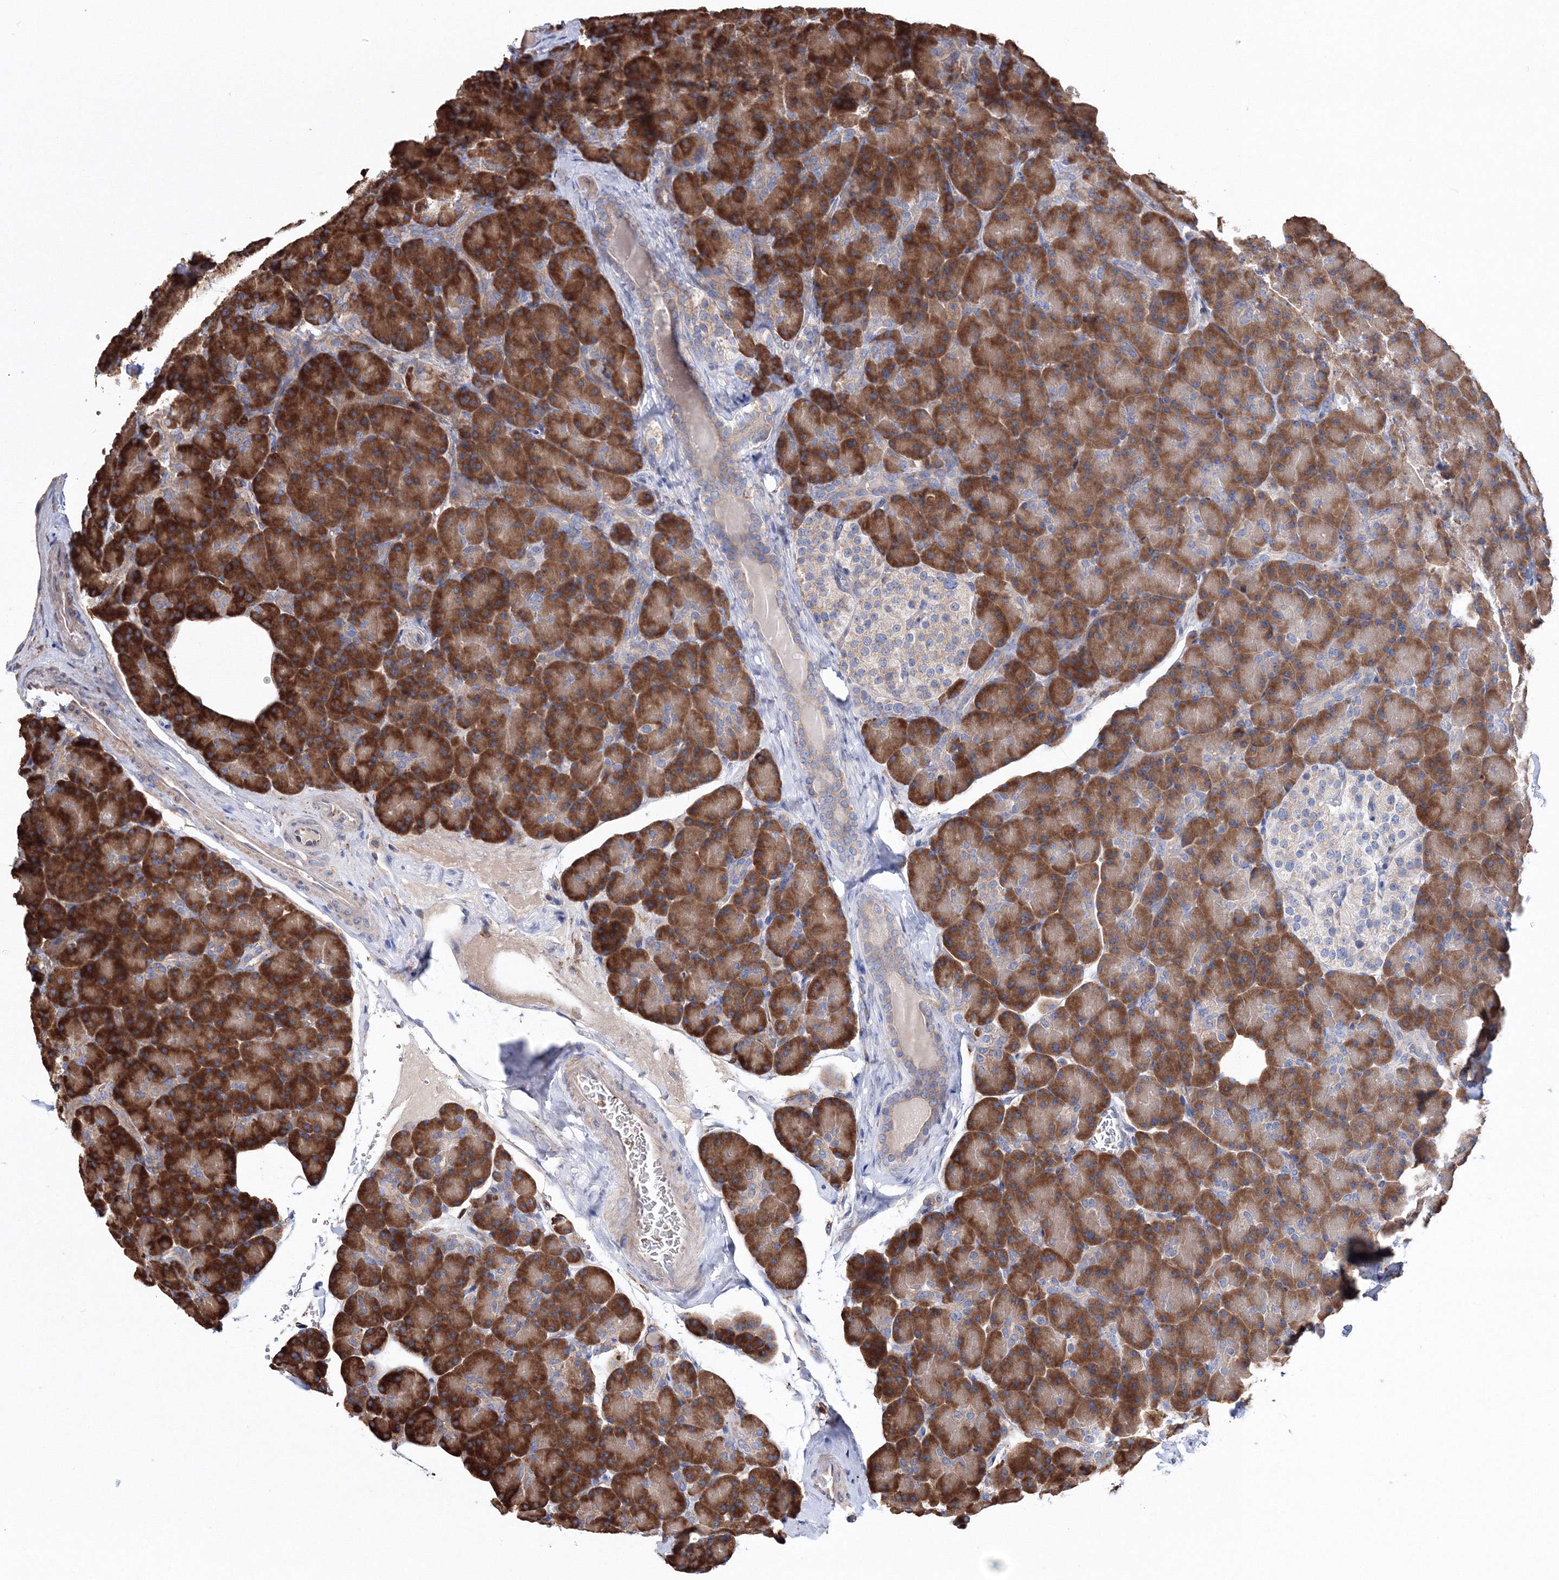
{"staining": {"intensity": "strong", "quantity": ">75%", "location": "cytoplasmic/membranous"}, "tissue": "pancreas", "cell_type": "Exocrine glandular cells", "image_type": "normal", "snomed": [{"axis": "morphology", "description": "Normal tissue, NOS"}, {"axis": "topography", "description": "Pancreas"}], "caption": "Pancreas stained with a brown dye displays strong cytoplasmic/membranous positive staining in about >75% of exocrine glandular cells.", "gene": "VPS8", "patient": {"sex": "female", "age": 43}}